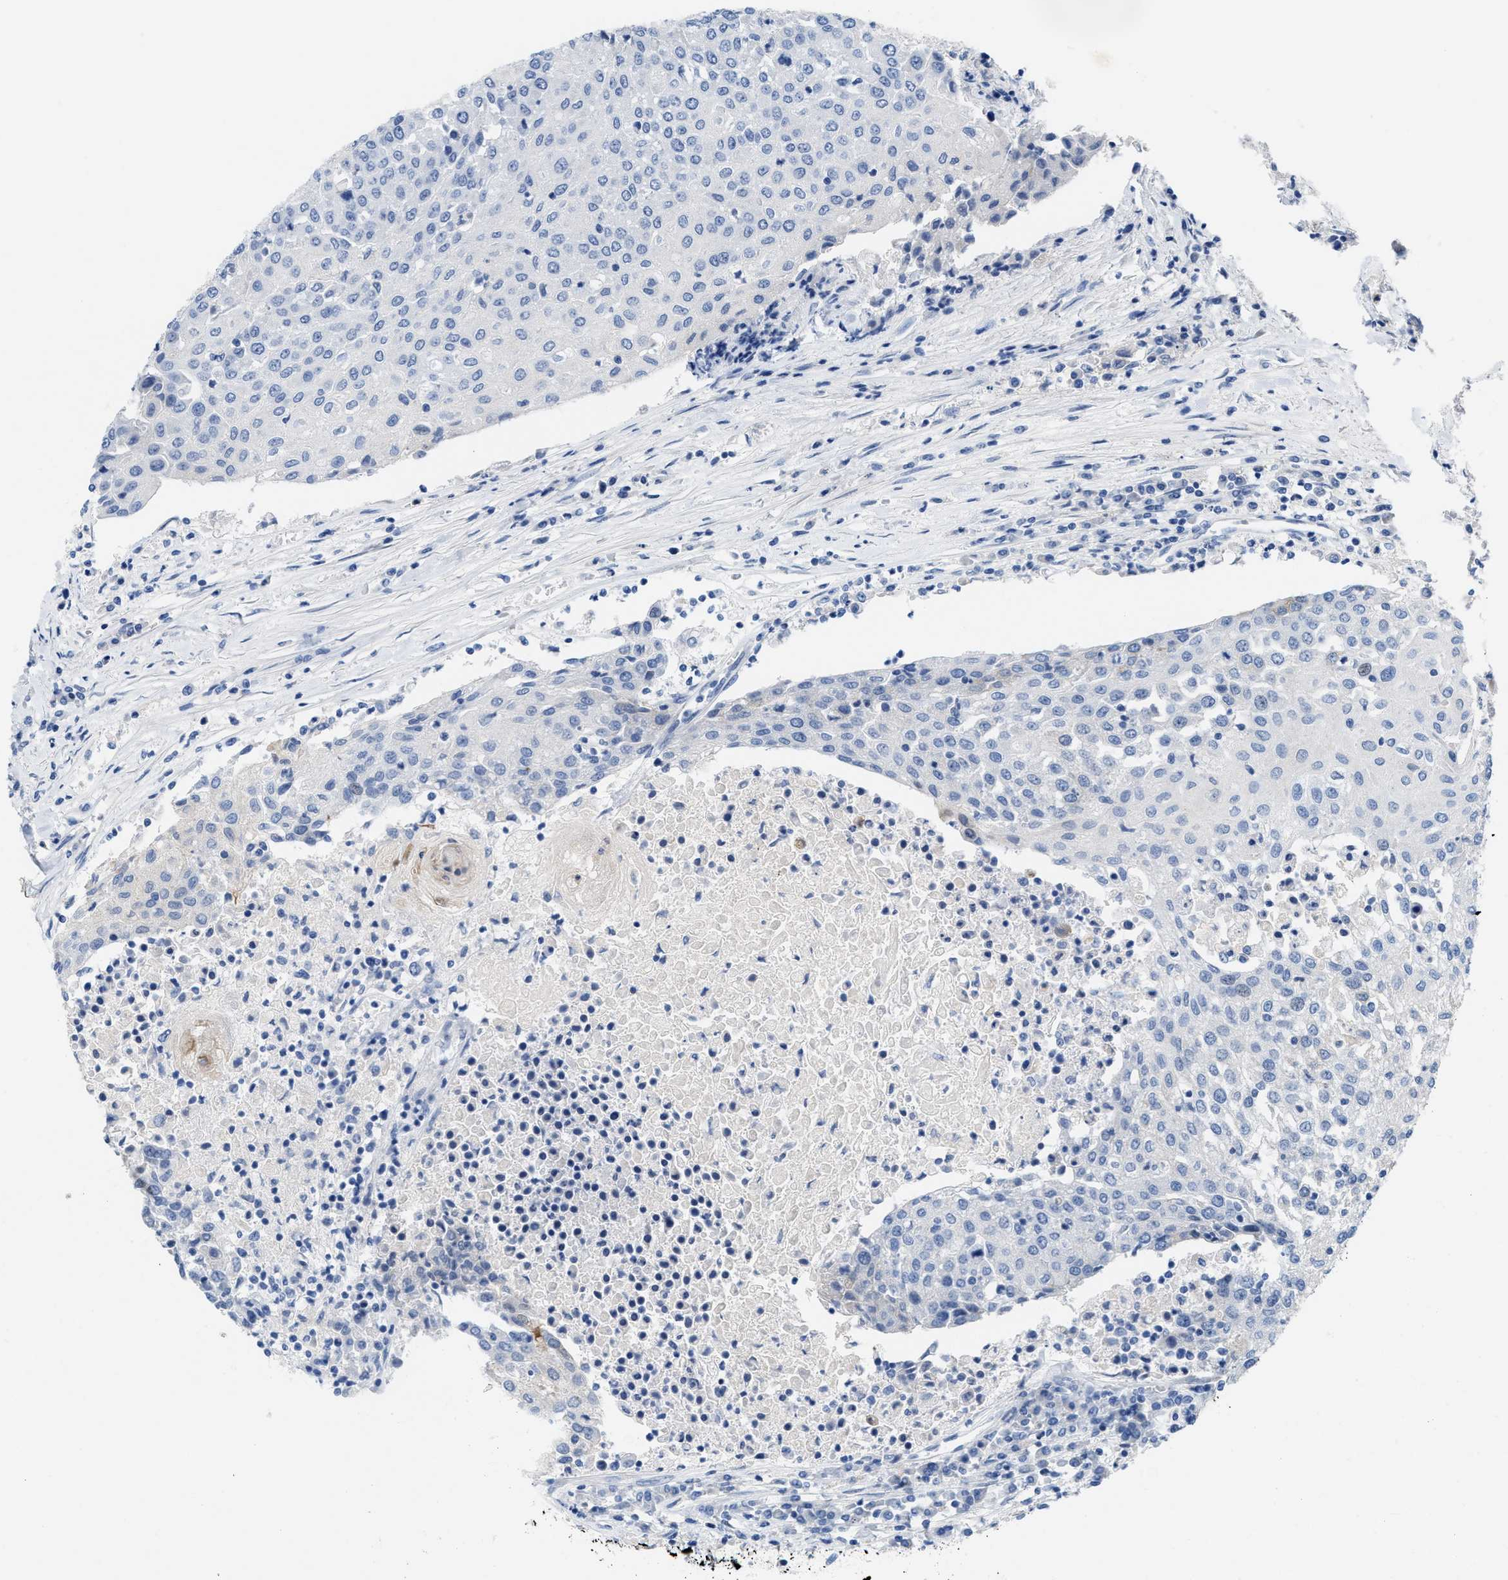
{"staining": {"intensity": "negative", "quantity": "none", "location": "none"}, "tissue": "urothelial cancer", "cell_type": "Tumor cells", "image_type": "cancer", "snomed": [{"axis": "morphology", "description": "Urothelial carcinoma, High grade"}, {"axis": "topography", "description": "Urinary bladder"}], "caption": "Immunohistochemistry micrograph of neoplastic tissue: human high-grade urothelial carcinoma stained with DAB (3,3'-diaminobenzidine) exhibits no significant protein positivity in tumor cells.", "gene": "CPA2", "patient": {"sex": "female", "age": 85}}